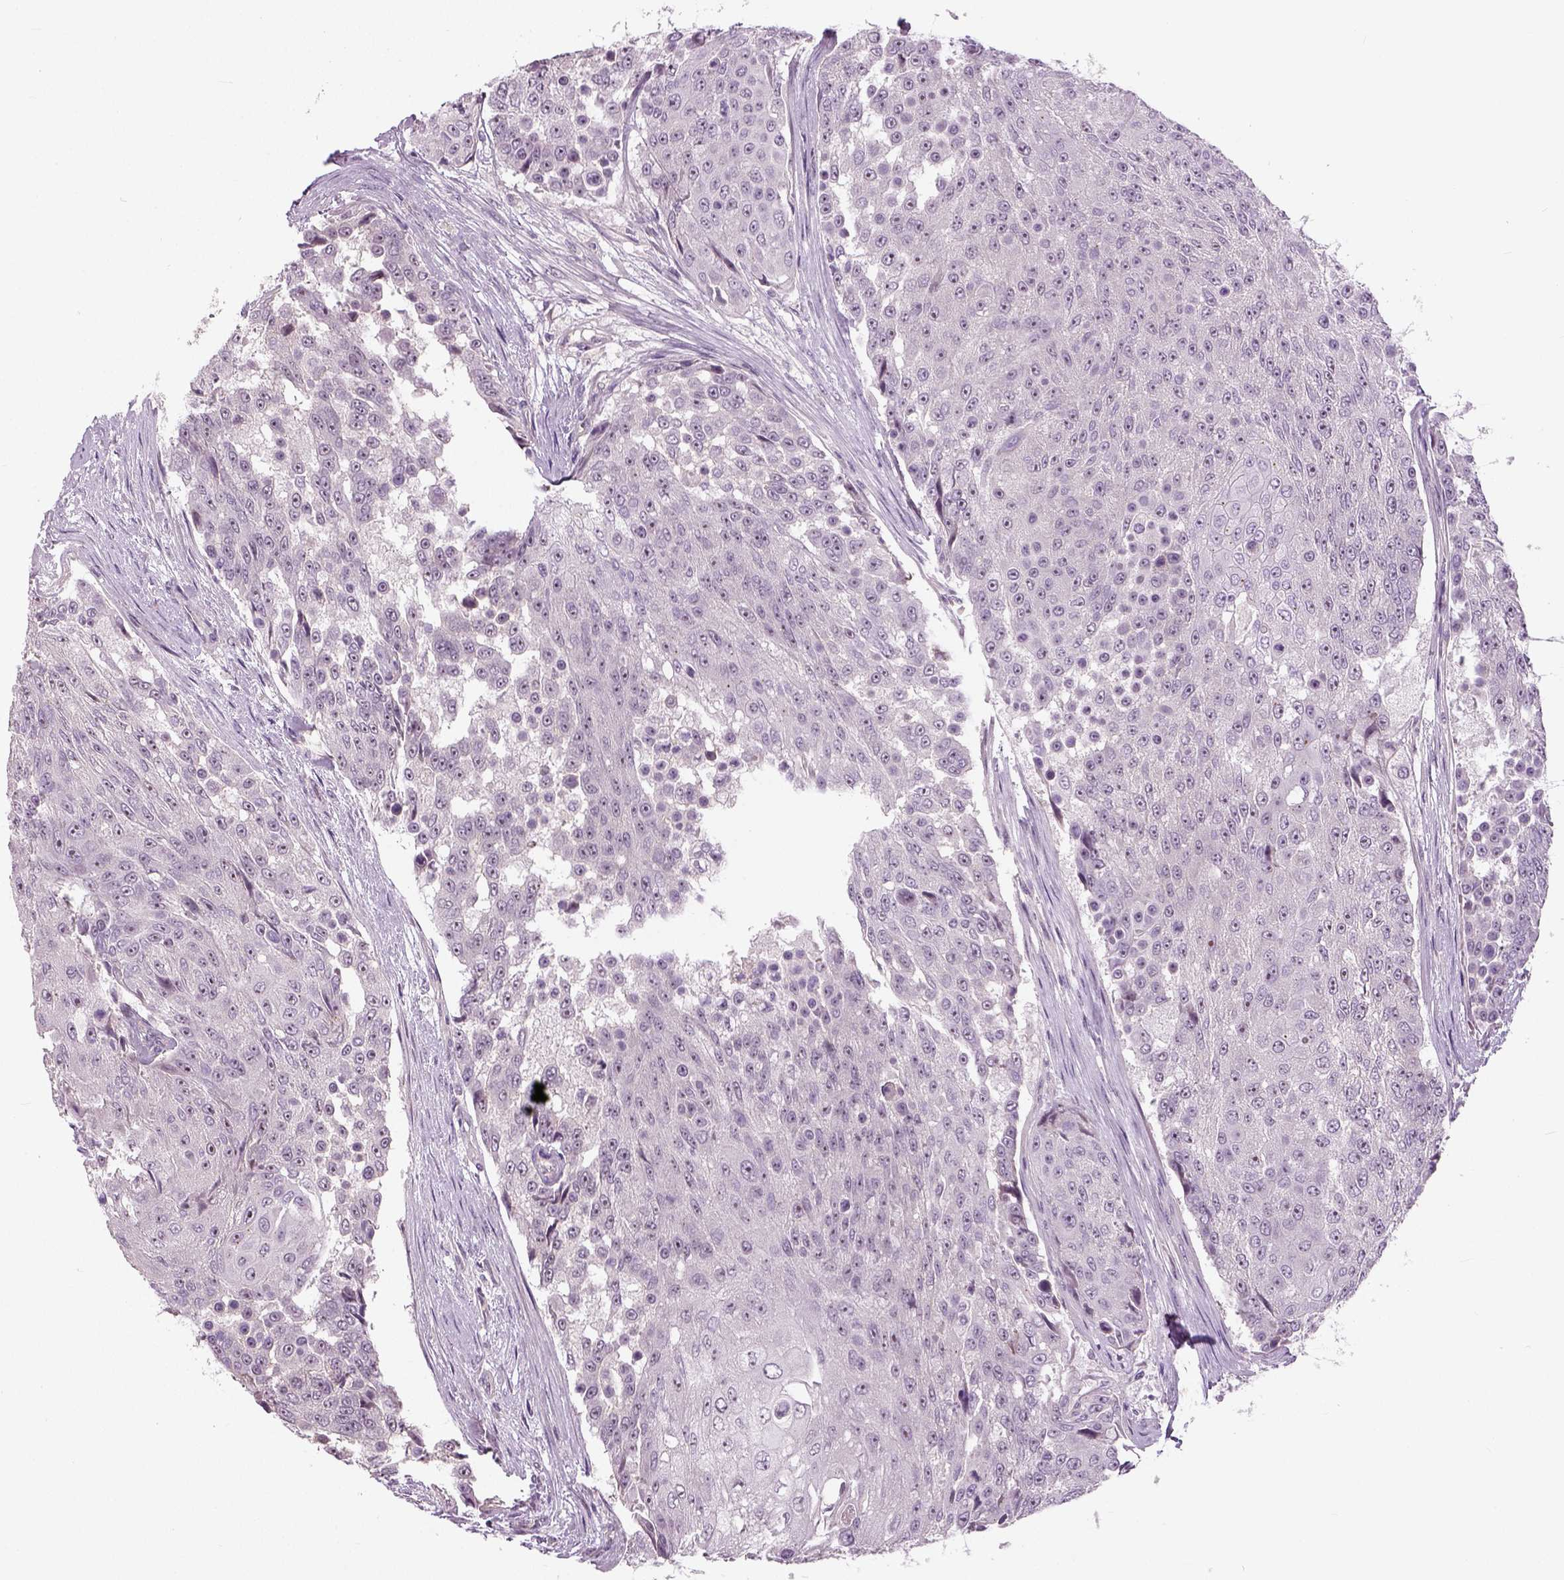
{"staining": {"intensity": "negative", "quantity": "none", "location": "none"}, "tissue": "urothelial cancer", "cell_type": "Tumor cells", "image_type": "cancer", "snomed": [{"axis": "morphology", "description": "Urothelial carcinoma, High grade"}, {"axis": "topography", "description": "Urinary bladder"}], "caption": "Immunohistochemistry (IHC) photomicrograph of urothelial cancer stained for a protein (brown), which demonstrates no staining in tumor cells. (Stains: DAB immunohistochemistry (IHC) with hematoxylin counter stain, Microscopy: brightfield microscopy at high magnification).", "gene": "NECAB1", "patient": {"sex": "female", "age": 63}}